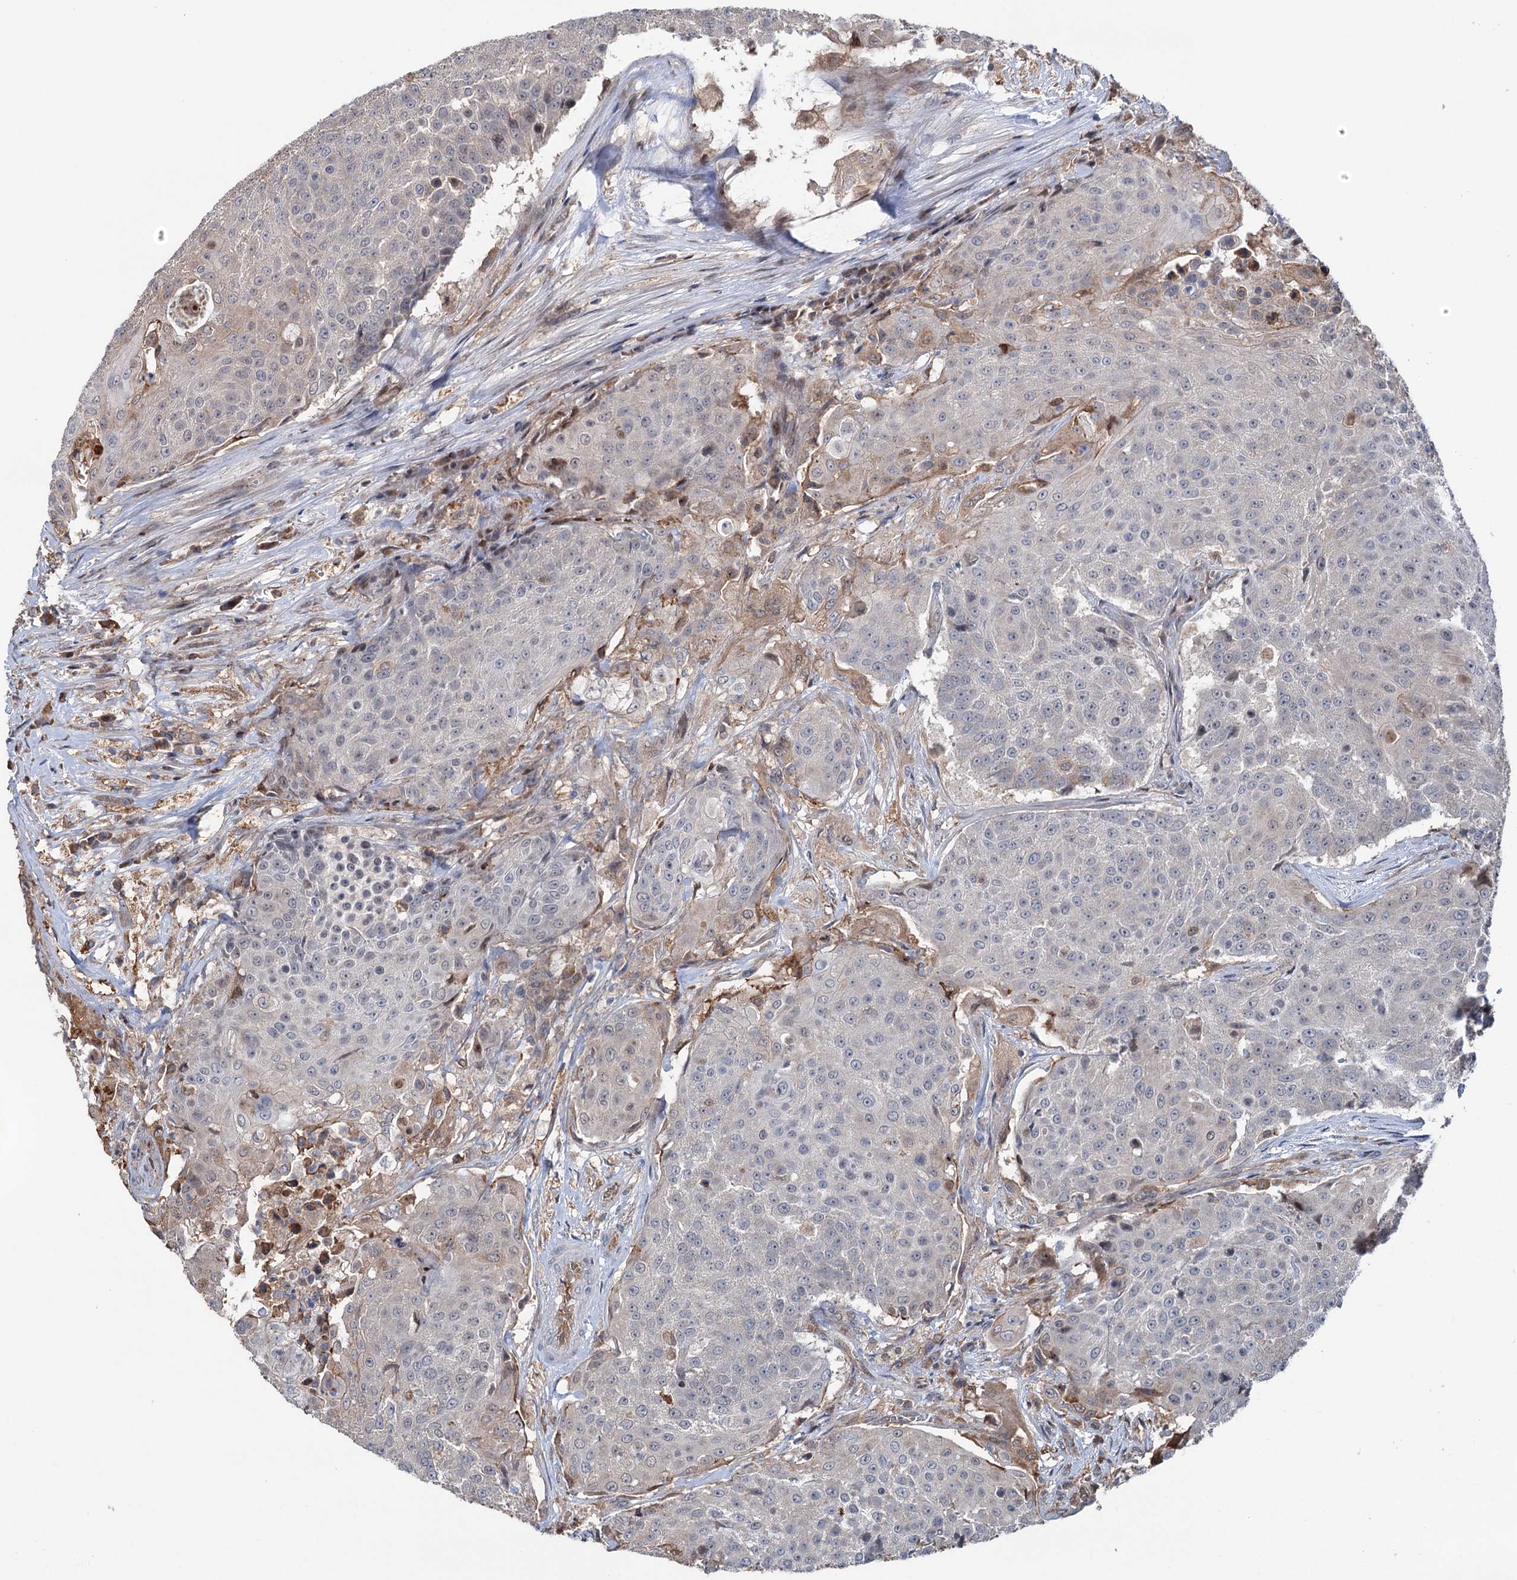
{"staining": {"intensity": "weak", "quantity": "<25%", "location": "cytoplasmic/membranous"}, "tissue": "urothelial cancer", "cell_type": "Tumor cells", "image_type": "cancer", "snomed": [{"axis": "morphology", "description": "Urothelial carcinoma, High grade"}, {"axis": "topography", "description": "Urinary bladder"}], "caption": "IHC photomicrograph of urothelial cancer stained for a protein (brown), which shows no staining in tumor cells.", "gene": "NCAPD2", "patient": {"sex": "female", "age": 63}}